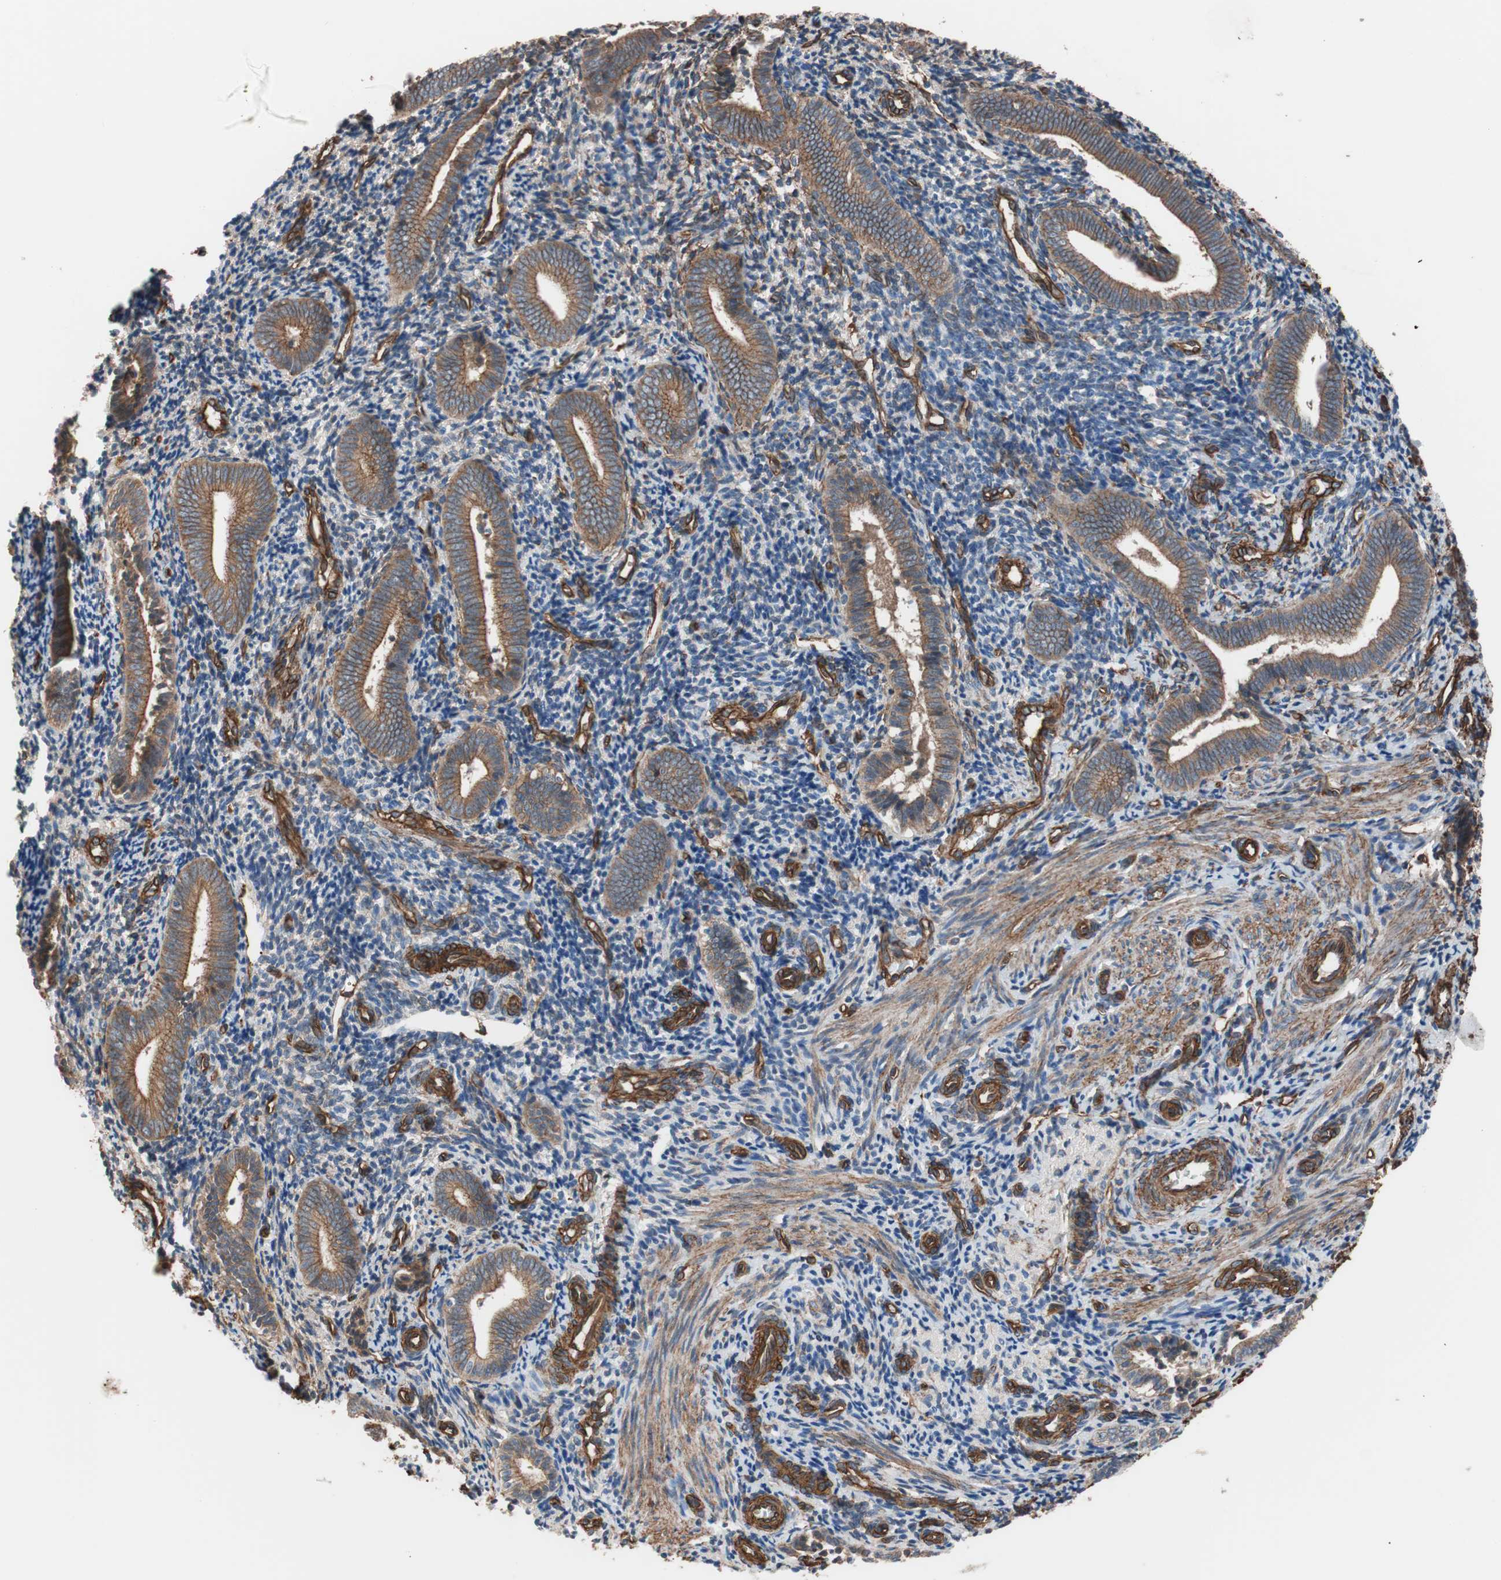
{"staining": {"intensity": "moderate", "quantity": "25%-75%", "location": "cytoplasmic/membranous"}, "tissue": "endometrium", "cell_type": "Cells in endometrial stroma", "image_type": "normal", "snomed": [{"axis": "morphology", "description": "Normal tissue, NOS"}, {"axis": "topography", "description": "Uterus"}, {"axis": "topography", "description": "Endometrium"}], "caption": "This is an image of immunohistochemistry (IHC) staining of normal endometrium, which shows moderate expression in the cytoplasmic/membranous of cells in endometrial stroma.", "gene": "SPINT1", "patient": {"sex": "female", "age": 33}}